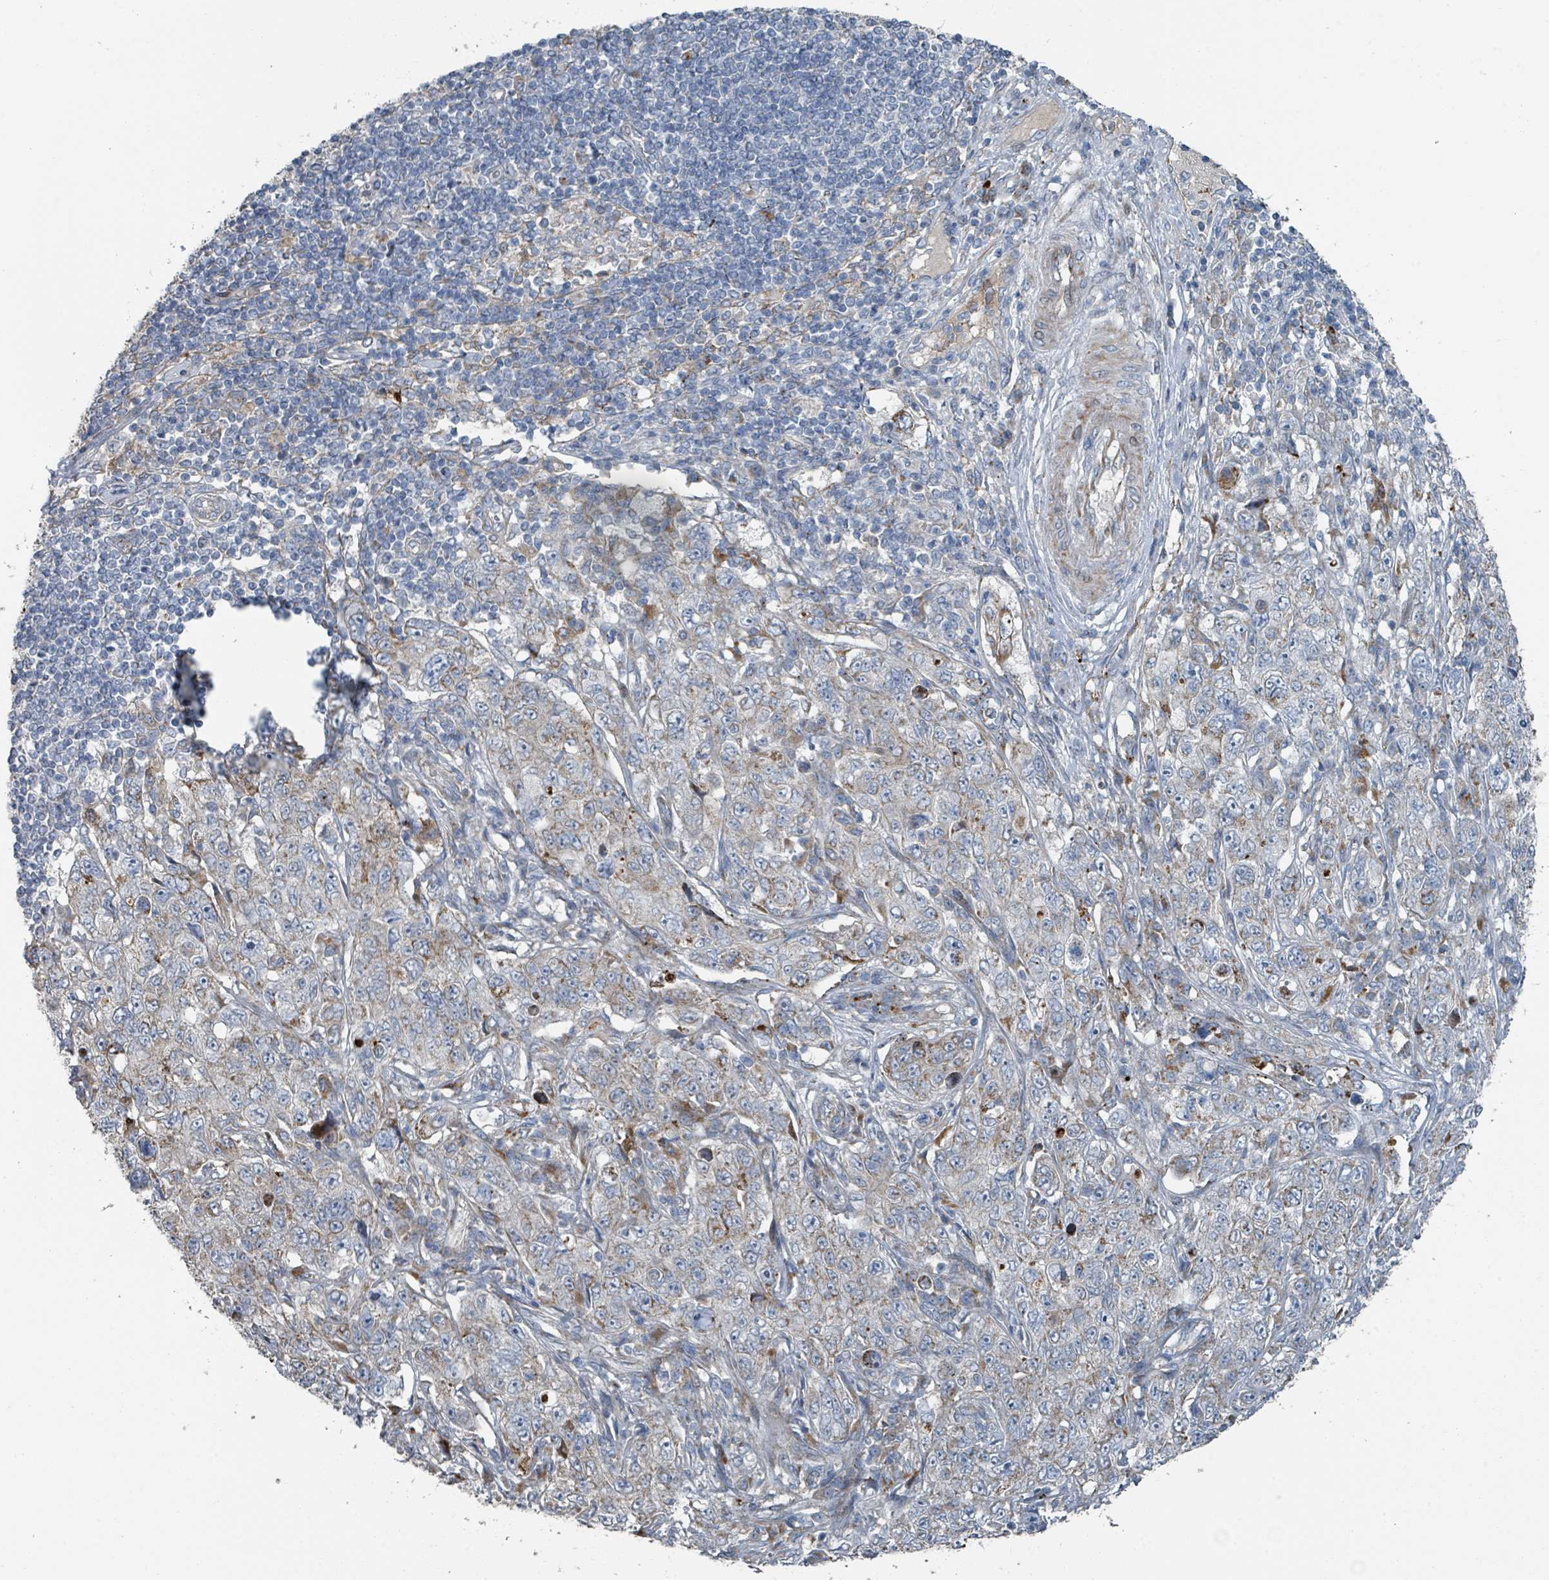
{"staining": {"intensity": "weak", "quantity": "<25%", "location": "cytoplasmic/membranous"}, "tissue": "pancreatic cancer", "cell_type": "Tumor cells", "image_type": "cancer", "snomed": [{"axis": "morphology", "description": "Adenocarcinoma, NOS"}, {"axis": "topography", "description": "Pancreas"}], "caption": "This is an IHC micrograph of adenocarcinoma (pancreatic). There is no expression in tumor cells.", "gene": "DIPK2A", "patient": {"sex": "male", "age": 68}}